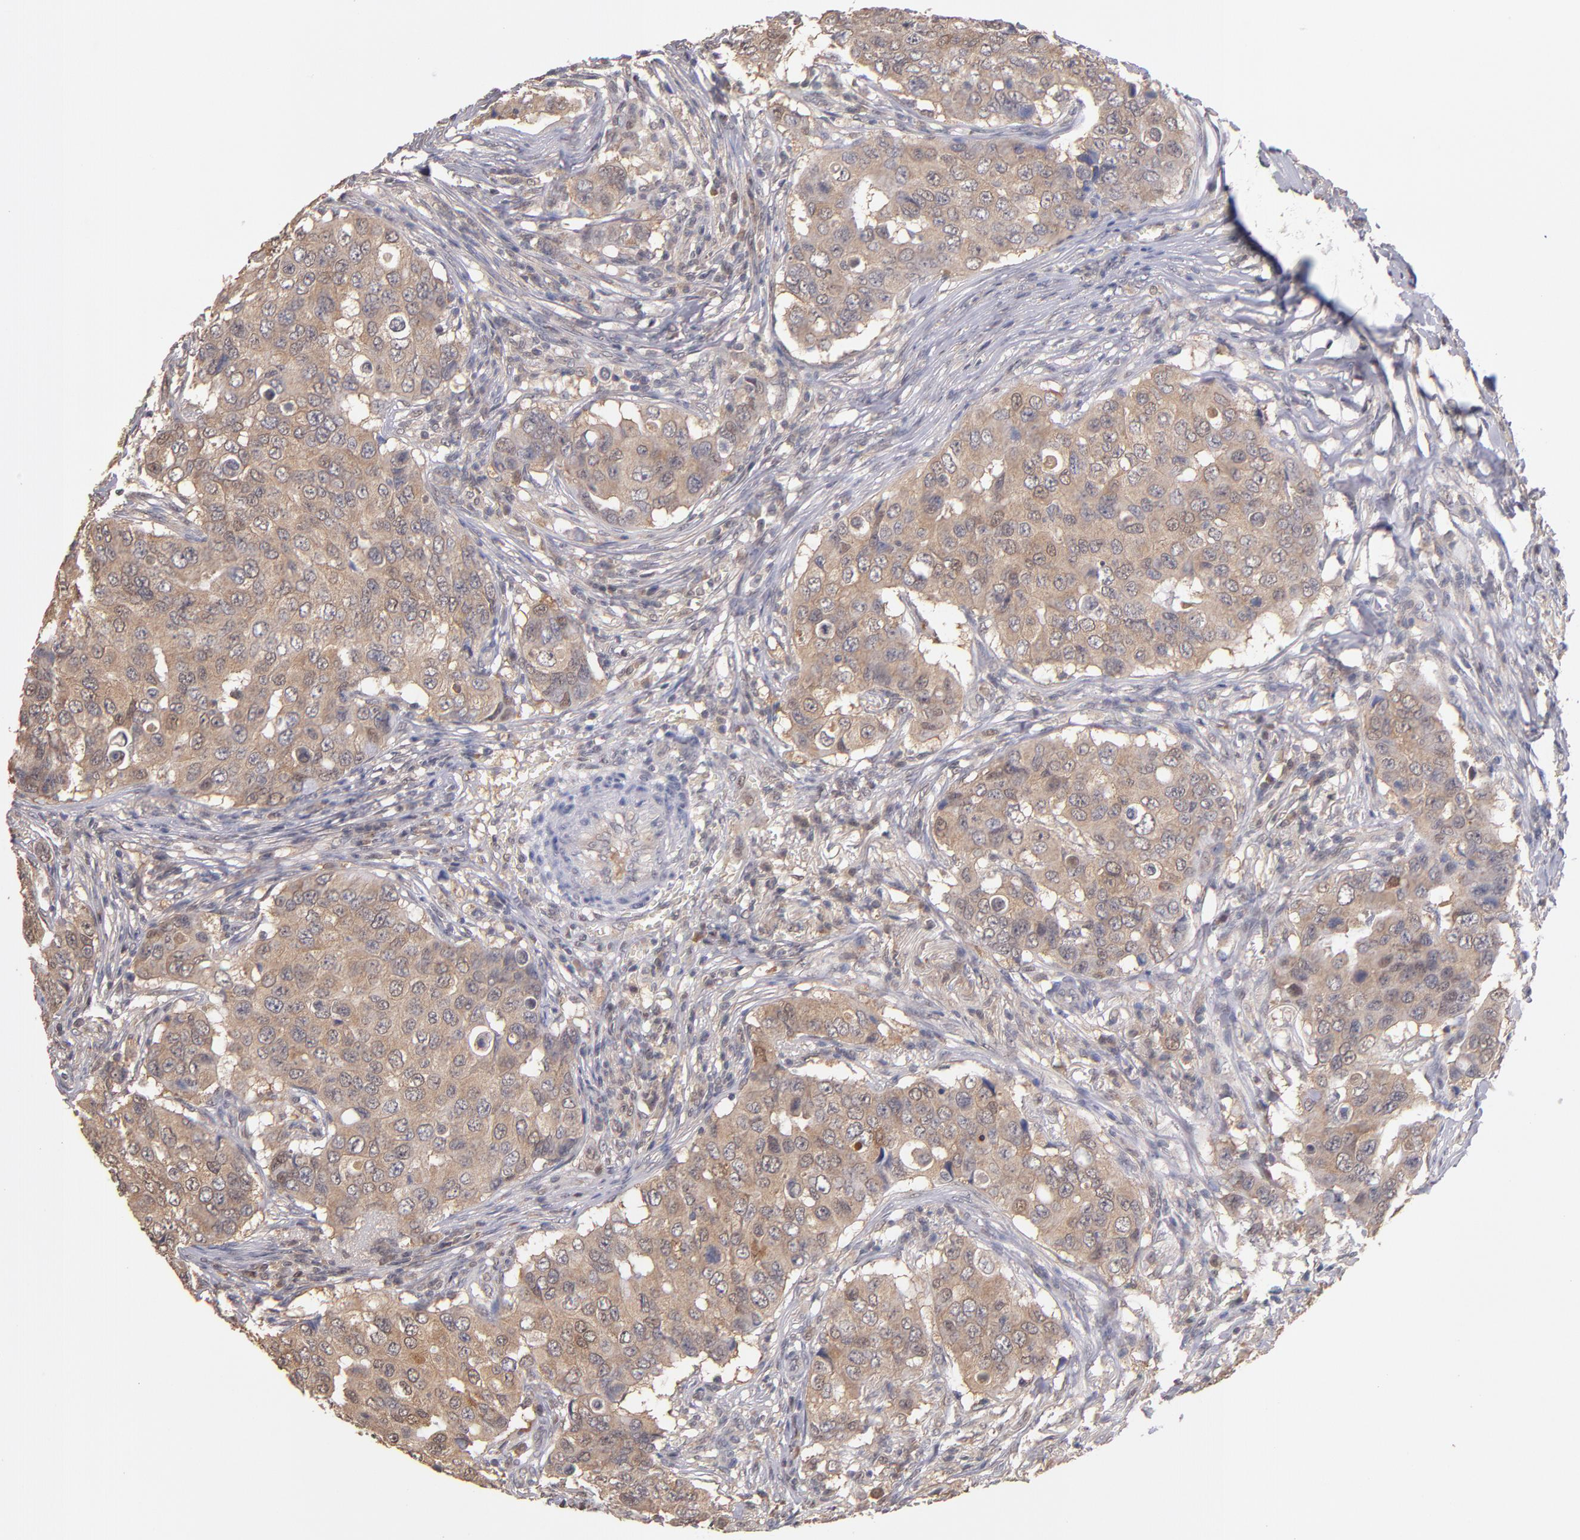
{"staining": {"intensity": "weak", "quantity": ">75%", "location": "cytoplasmic/membranous"}, "tissue": "breast cancer", "cell_type": "Tumor cells", "image_type": "cancer", "snomed": [{"axis": "morphology", "description": "Duct carcinoma"}, {"axis": "topography", "description": "Breast"}], "caption": "DAB immunohistochemical staining of human breast cancer displays weak cytoplasmic/membranous protein positivity in approximately >75% of tumor cells.", "gene": "PSMD10", "patient": {"sex": "female", "age": 54}}